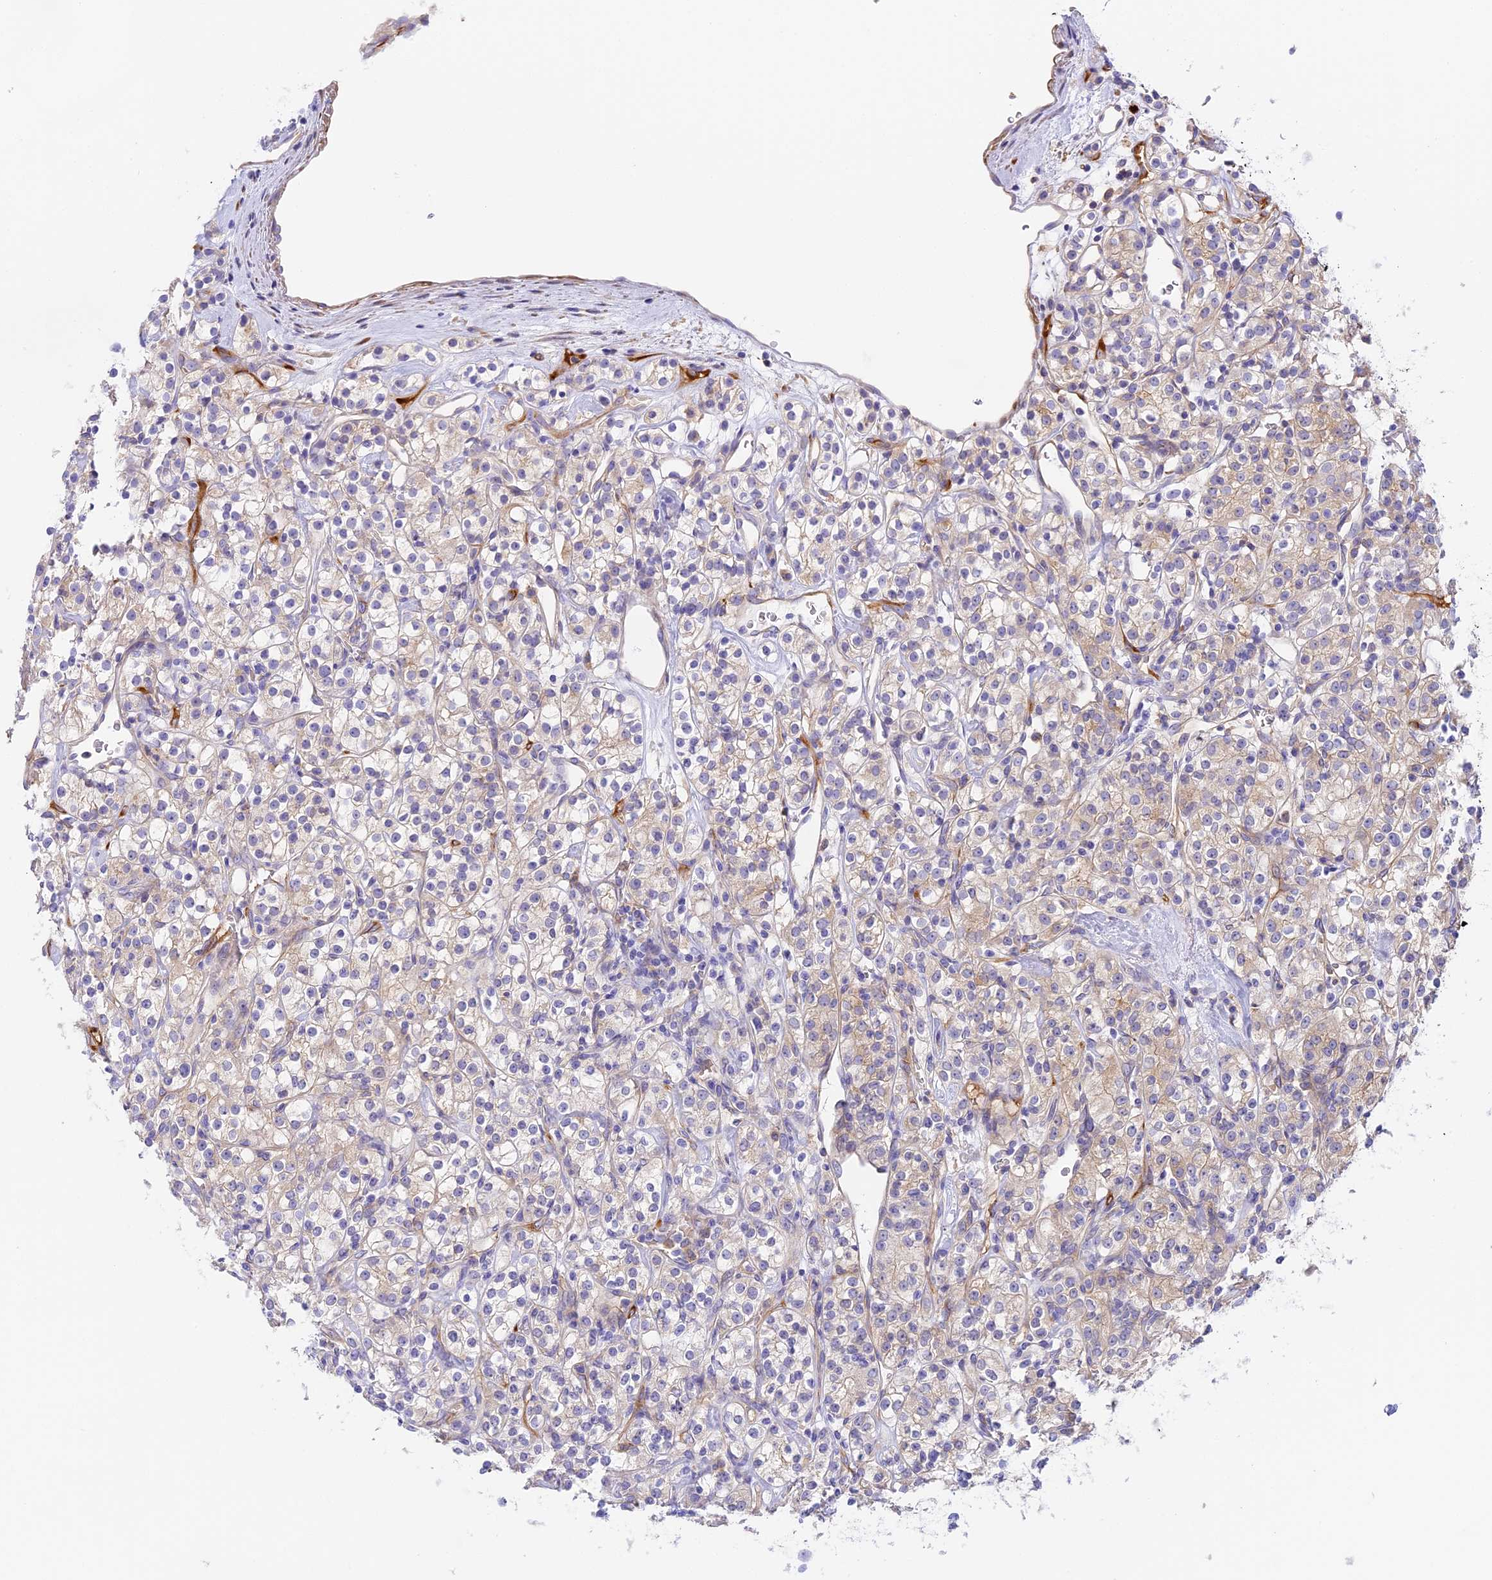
{"staining": {"intensity": "weak", "quantity": "<25%", "location": "cytoplasmic/membranous"}, "tissue": "renal cancer", "cell_type": "Tumor cells", "image_type": "cancer", "snomed": [{"axis": "morphology", "description": "Adenocarcinoma, NOS"}, {"axis": "topography", "description": "Kidney"}], "caption": "Immunohistochemistry (IHC) photomicrograph of renal cancer (adenocarcinoma) stained for a protein (brown), which shows no staining in tumor cells. The staining is performed using DAB brown chromogen with nuclei counter-stained in using hematoxylin.", "gene": "HOMER3", "patient": {"sex": "male", "age": 77}}